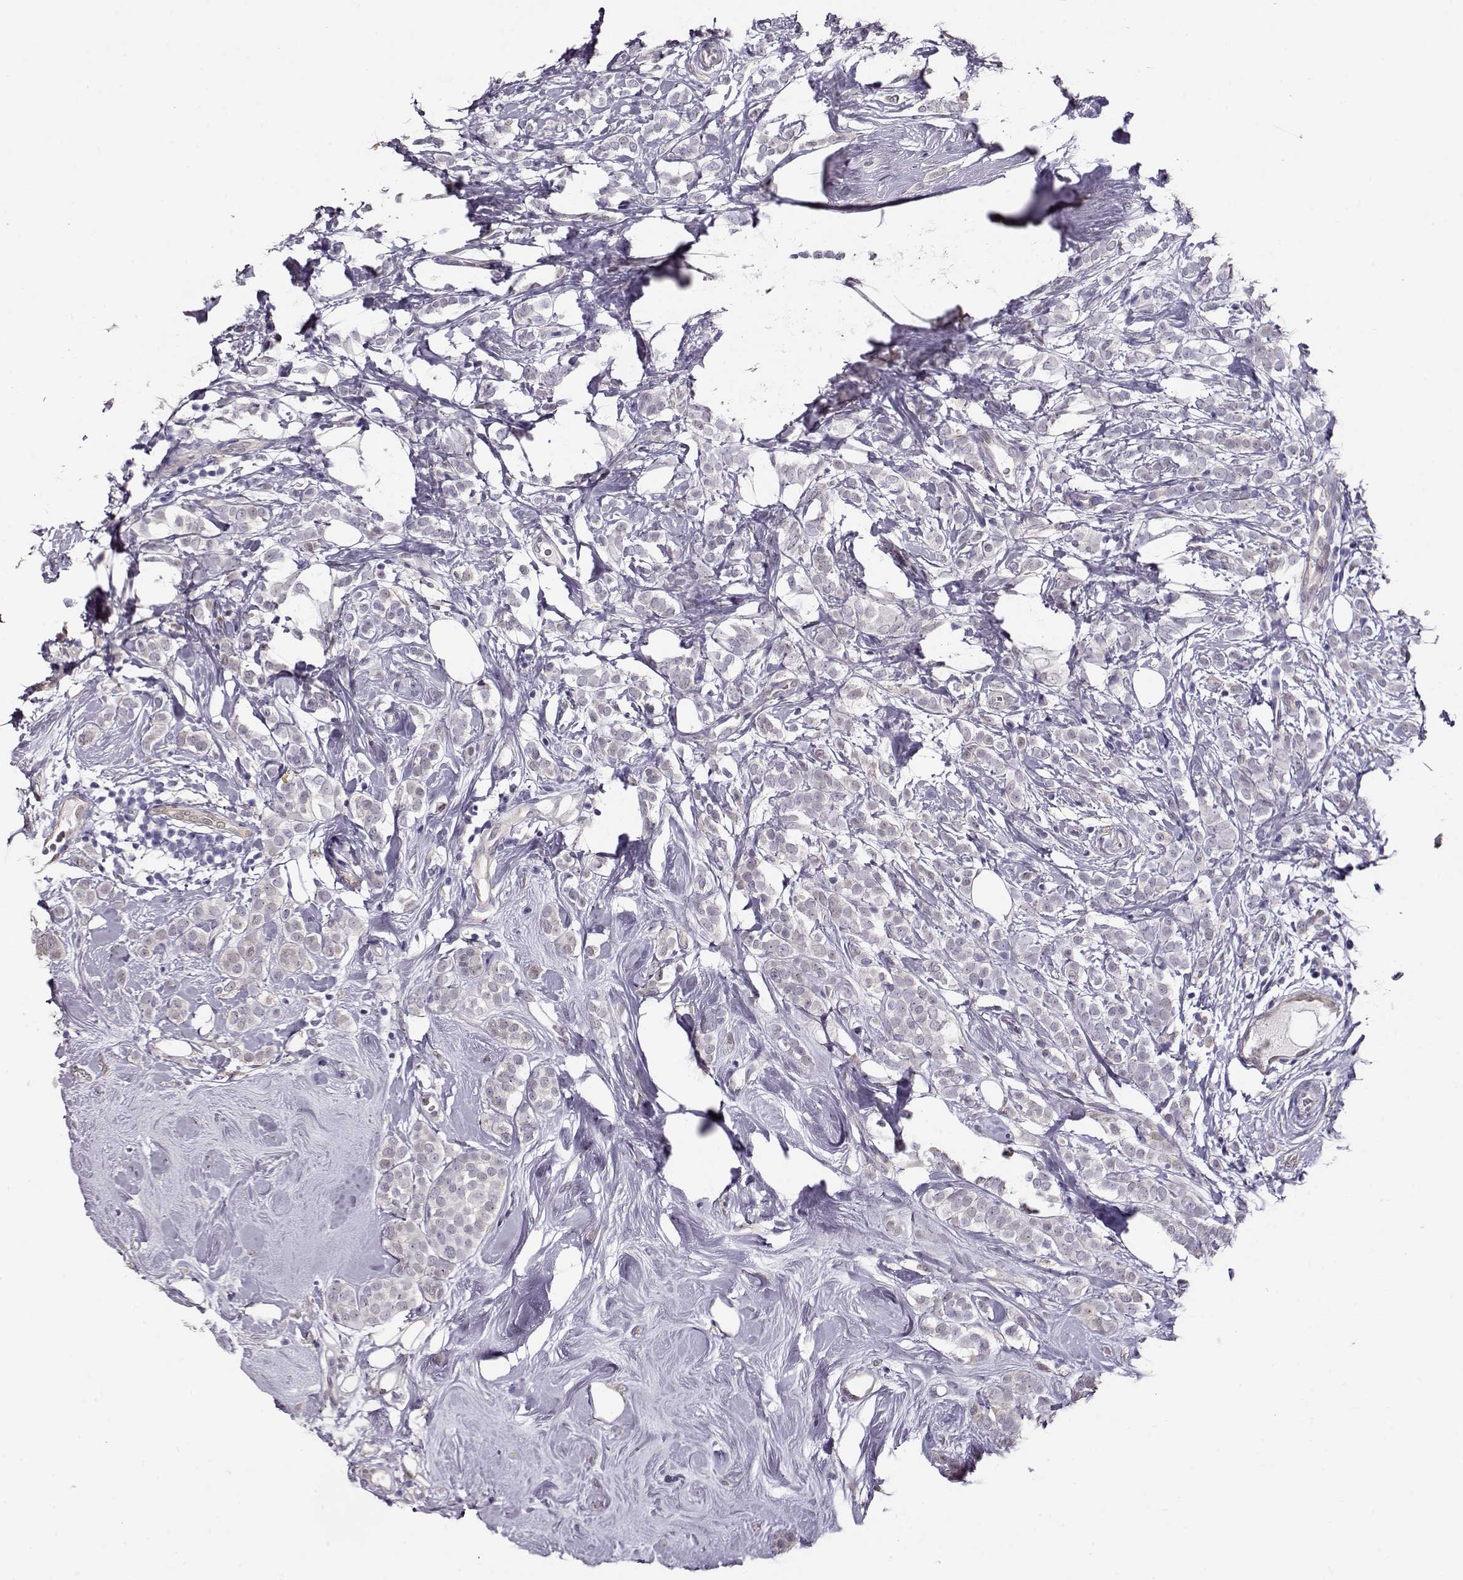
{"staining": {"intensity": "negative", "quantity": "none", "location": "none"}, "tissue": "breast cancer", "cell_type": "Tumor cells", "image_type": "cancer", "snomed": [{"axis": "morphology", "description": "Lobular carcinoma"}, {"axis": "topography", "description": "Breast"}], "caption": "IHC of human breast cancer (lobular carcinoma) exhibits no positivity in tumor cells.", "gene": "CCR8", "patient": {"sex": "female", "age": 49}}